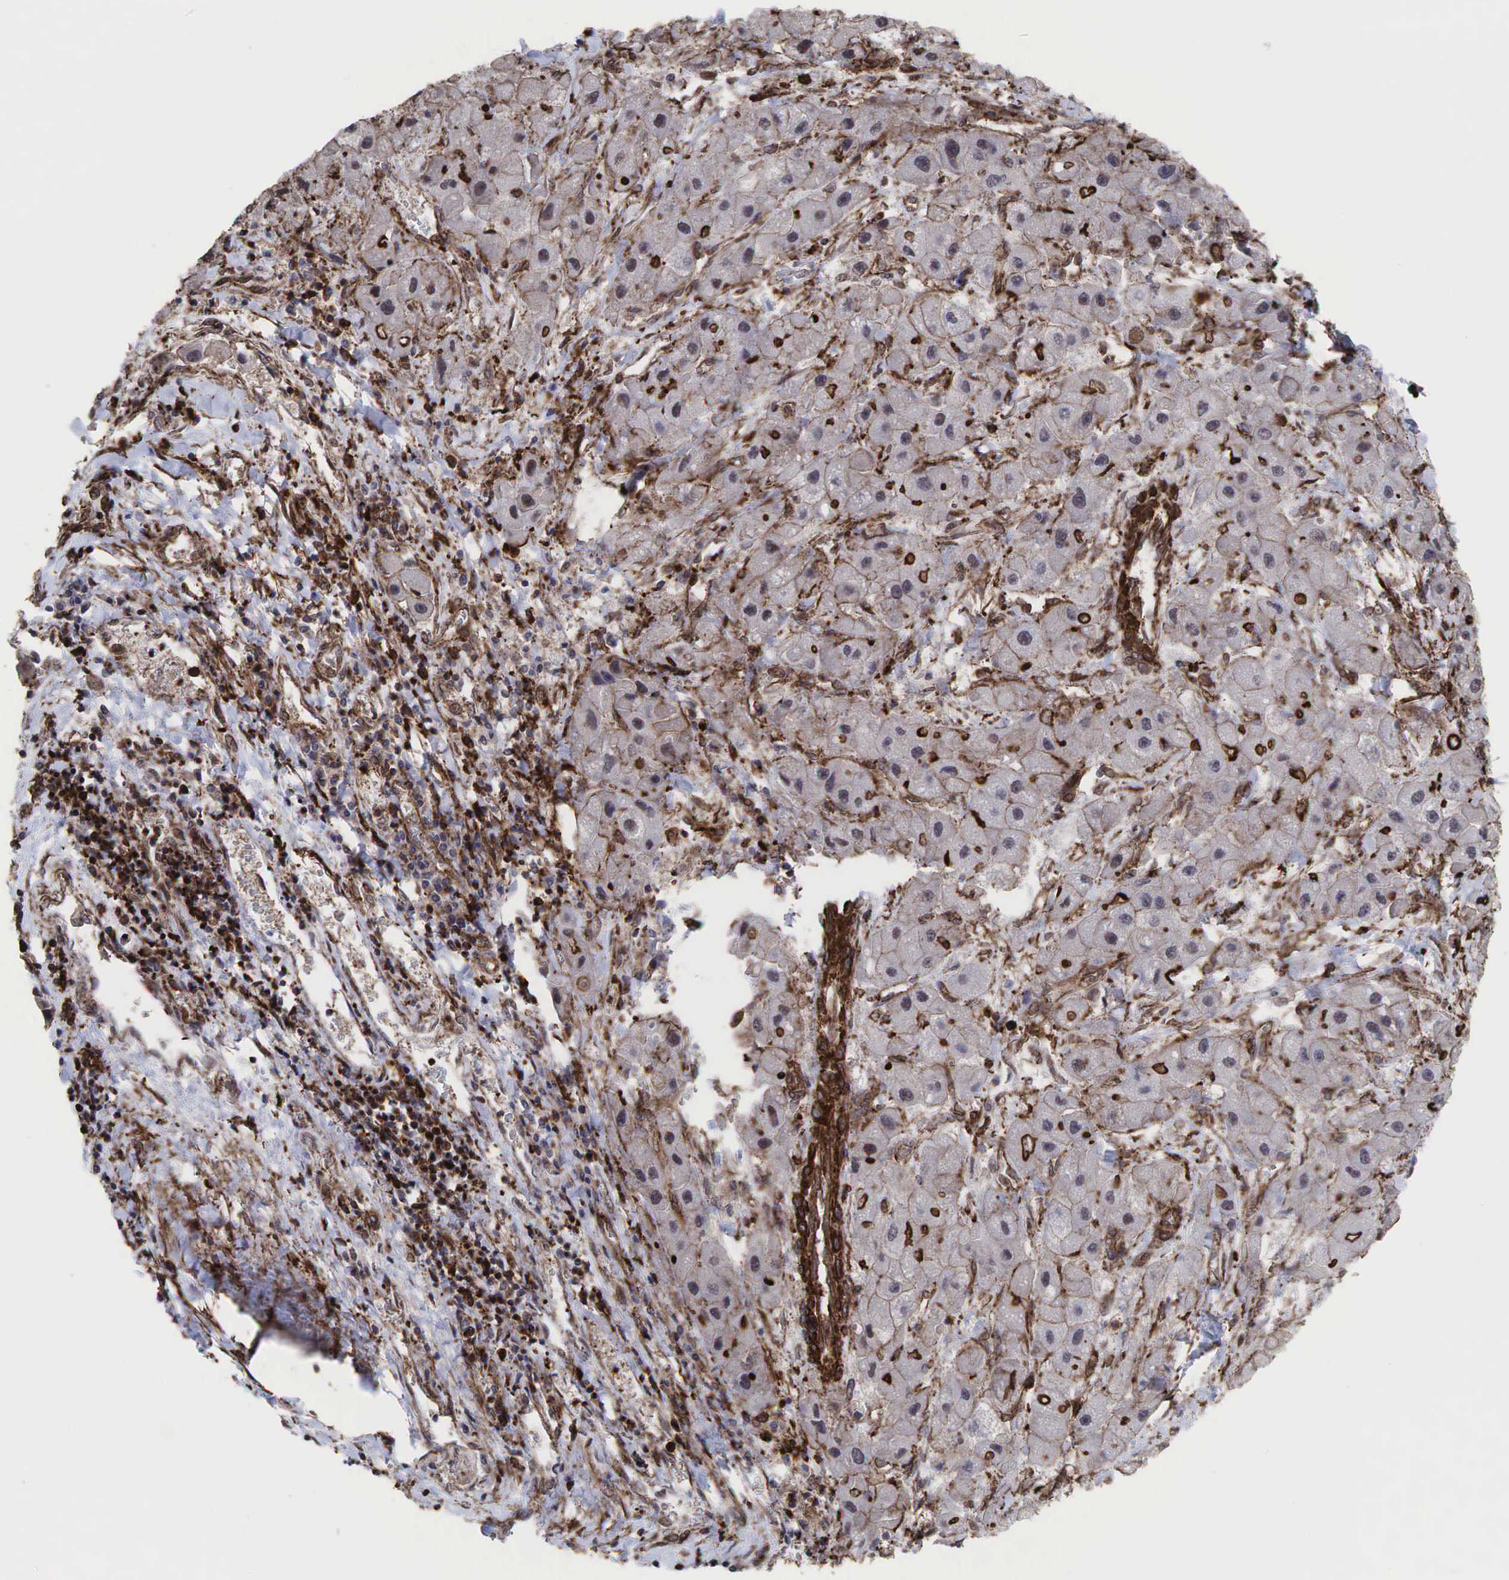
{"staining": {"intensity": "moderate", "quantity": "25%-75%", "location": "cytoplasmic/membranous,nuclear"}, "tissue": "liver cancer", "cell_type": "Tumor cells", "image_type": "cancer", "snomed": [{"axis": "morphology", "description": "Carcinoma, Hepatocellular, NOS"}, {"axis": "topography", "description": "Liver"}], "caption": "DAB (3,3'-diaminobenzidine) immunohistochemical staining of human liver hepatocellular carcinoma exhibits moderate cytoplasmic/membranous and nuclear protein expression in about 25%-75% of tumor cells.", "gene": "GPRASP1", "patient": {"sex": "male", "age": 24}}